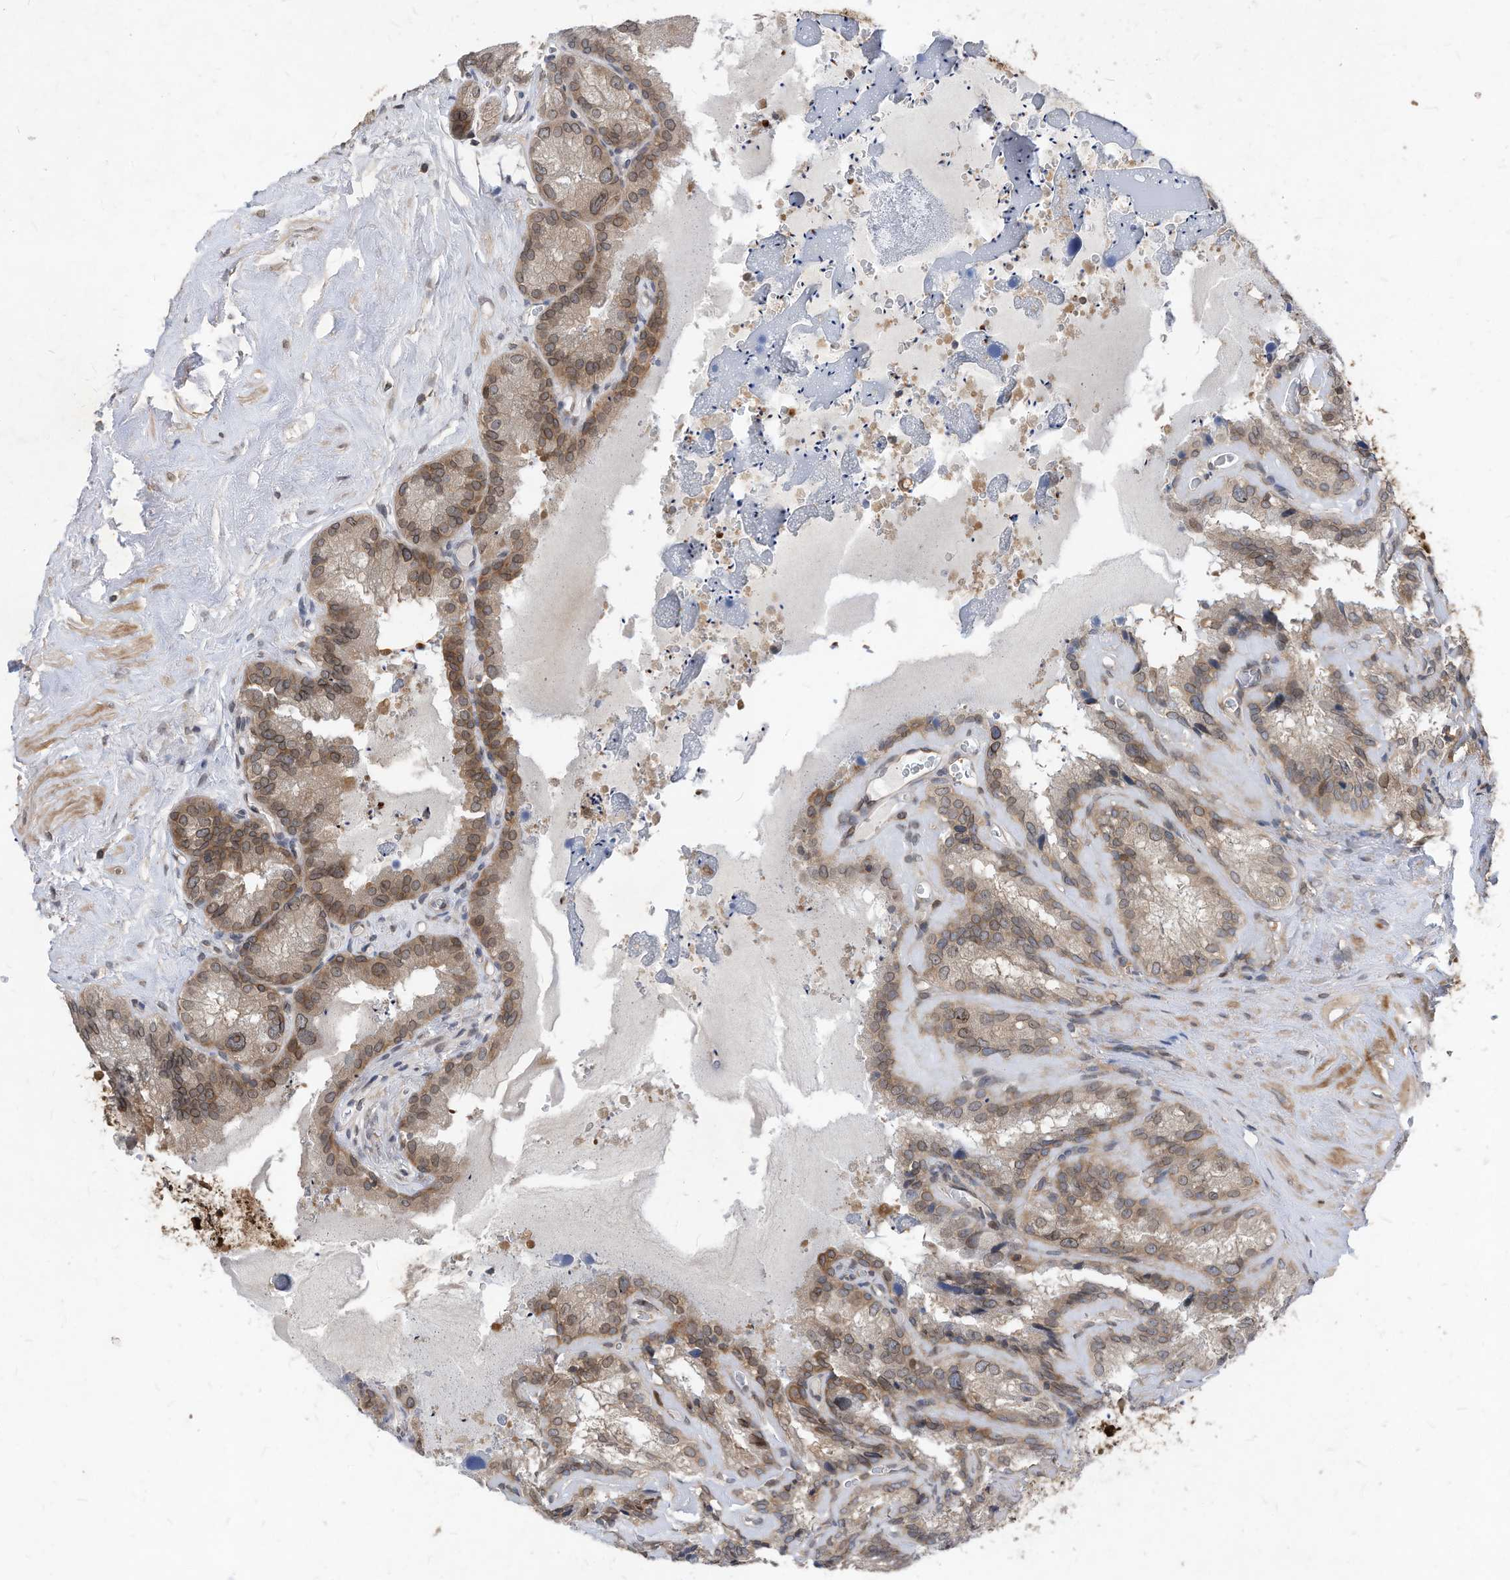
{"staining": {"intensity": "moderate", "quantity": "25%-75%", "location": "cytoplasmic/membranous,nuclear"}, "tissue": "seminal vesicle", "cell_type": "Glandular cells", "image_type": "normal", "snomed": [{"axis": "morphology", "description": "Normal tissue, NOS"}, {"axis": "topography", "description": "Prostate"}, {"axis": "topography", "description": "Seminal veicle"}], "caption": "The histopathology image demonstrates immunohistochemical staining of benign seminal vesicle. There is moderate cytoplasmic/membranous,nuclear expression is present in about 25%-75% of glandular cells.", "gene": "KPNB1", "patient": {"sex": "male", "age": 59}}